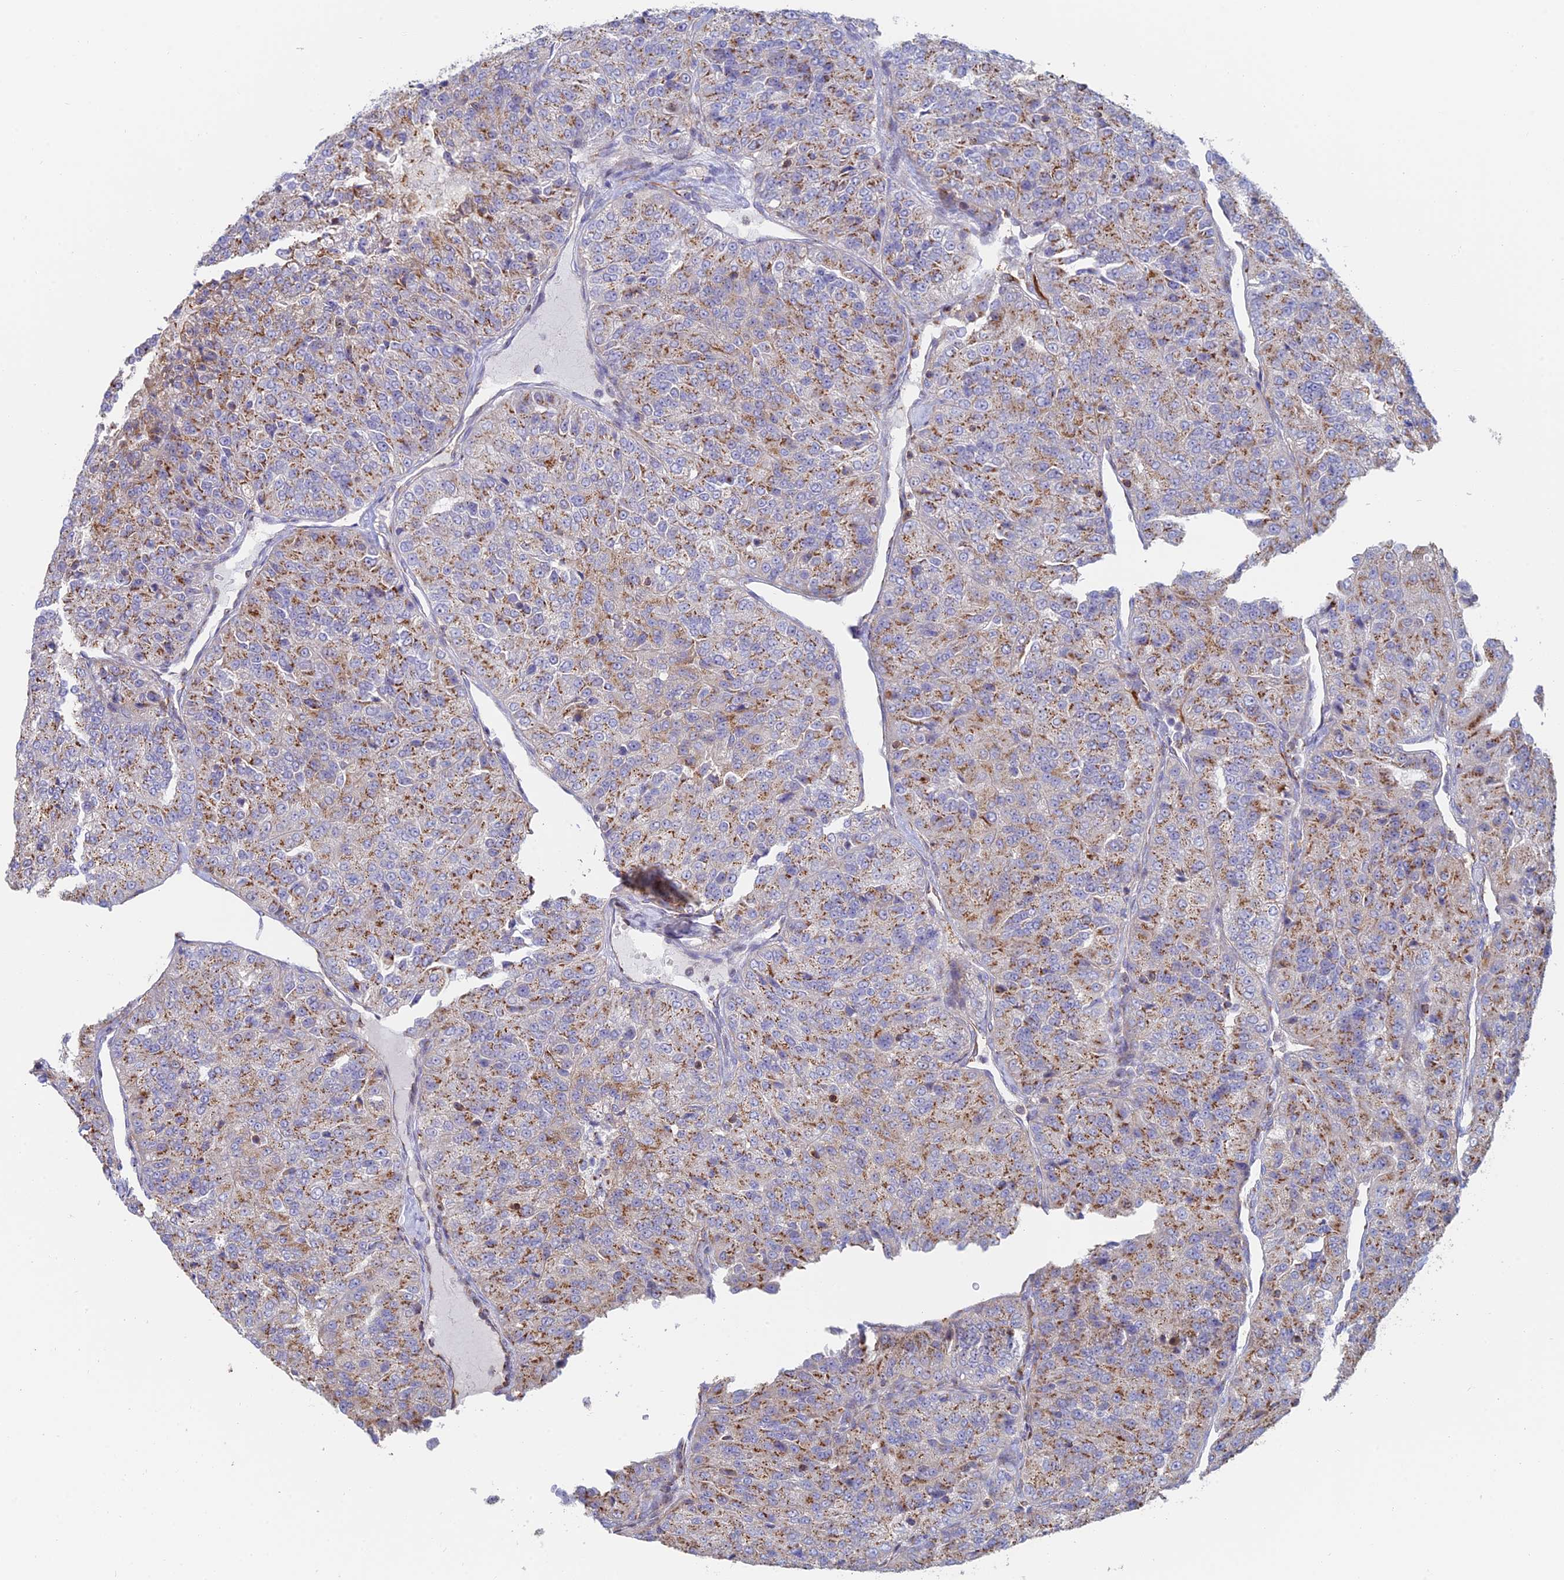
{"staining": {"intensity": "moderate", "quantity": ">75%", "location": "cytoplasmic/membranous"}, "tissue": "renal cancer", "cell_type": "Tumor cells", "image_type": "cancer", "snomed": [{"axis": "morphology", "description": "Adenocarcinoma, NOS"}, {"axis": "topography", "description": "Kidney"}], "caption": "IHC histopathology image of renal cancer (adenocarcinoma) stained for a protein (brown), which exhibits medium levels of moderate cytoplasmic/membranous expression in approximately >75% of tumor cells.", "gene": "HS2ST1", "patient": {"sex": "female", "age": 63}}